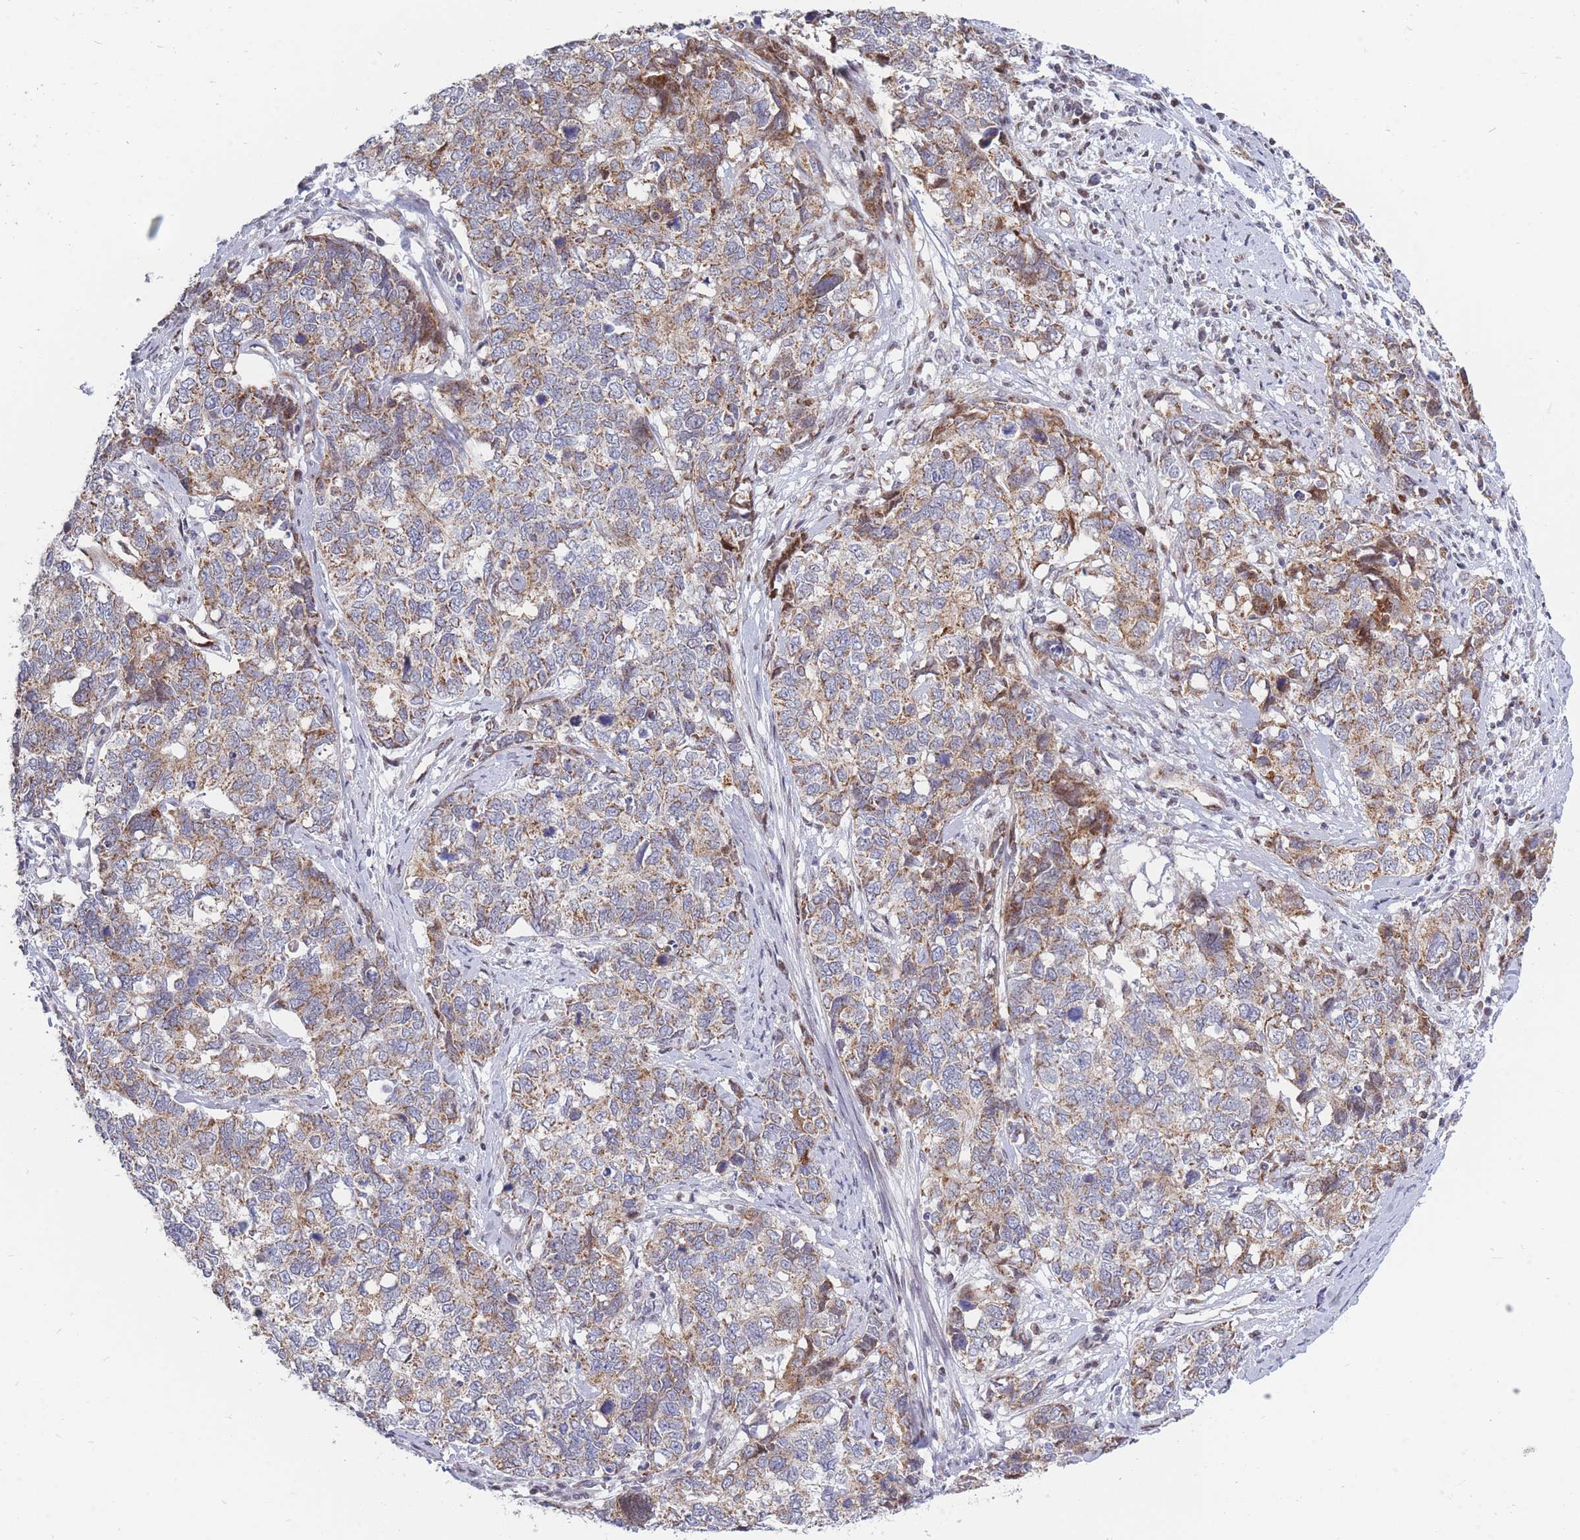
{"staining": {"intensity": "moderate", "quantity": ">75%", "location": "cytoplasmic/membranous"}, "tissue": "cervical cancer", "cell_type": "Tumor cells", "image_type": "cancer", "snomed": [{"axis": "morphology", "description": "Squamous cell carcinoma, NOS"}, {"axis": "topography", "description": "Cervix"}], "caption": "Protein staining of cervical cancer (squamous cell carcinoma) tissue displays moderate cytoplasmic/membranous staining in about >75% of tumor cells.", "gene": "MOB4", "patient": {"sex": "female", "age": 63}}